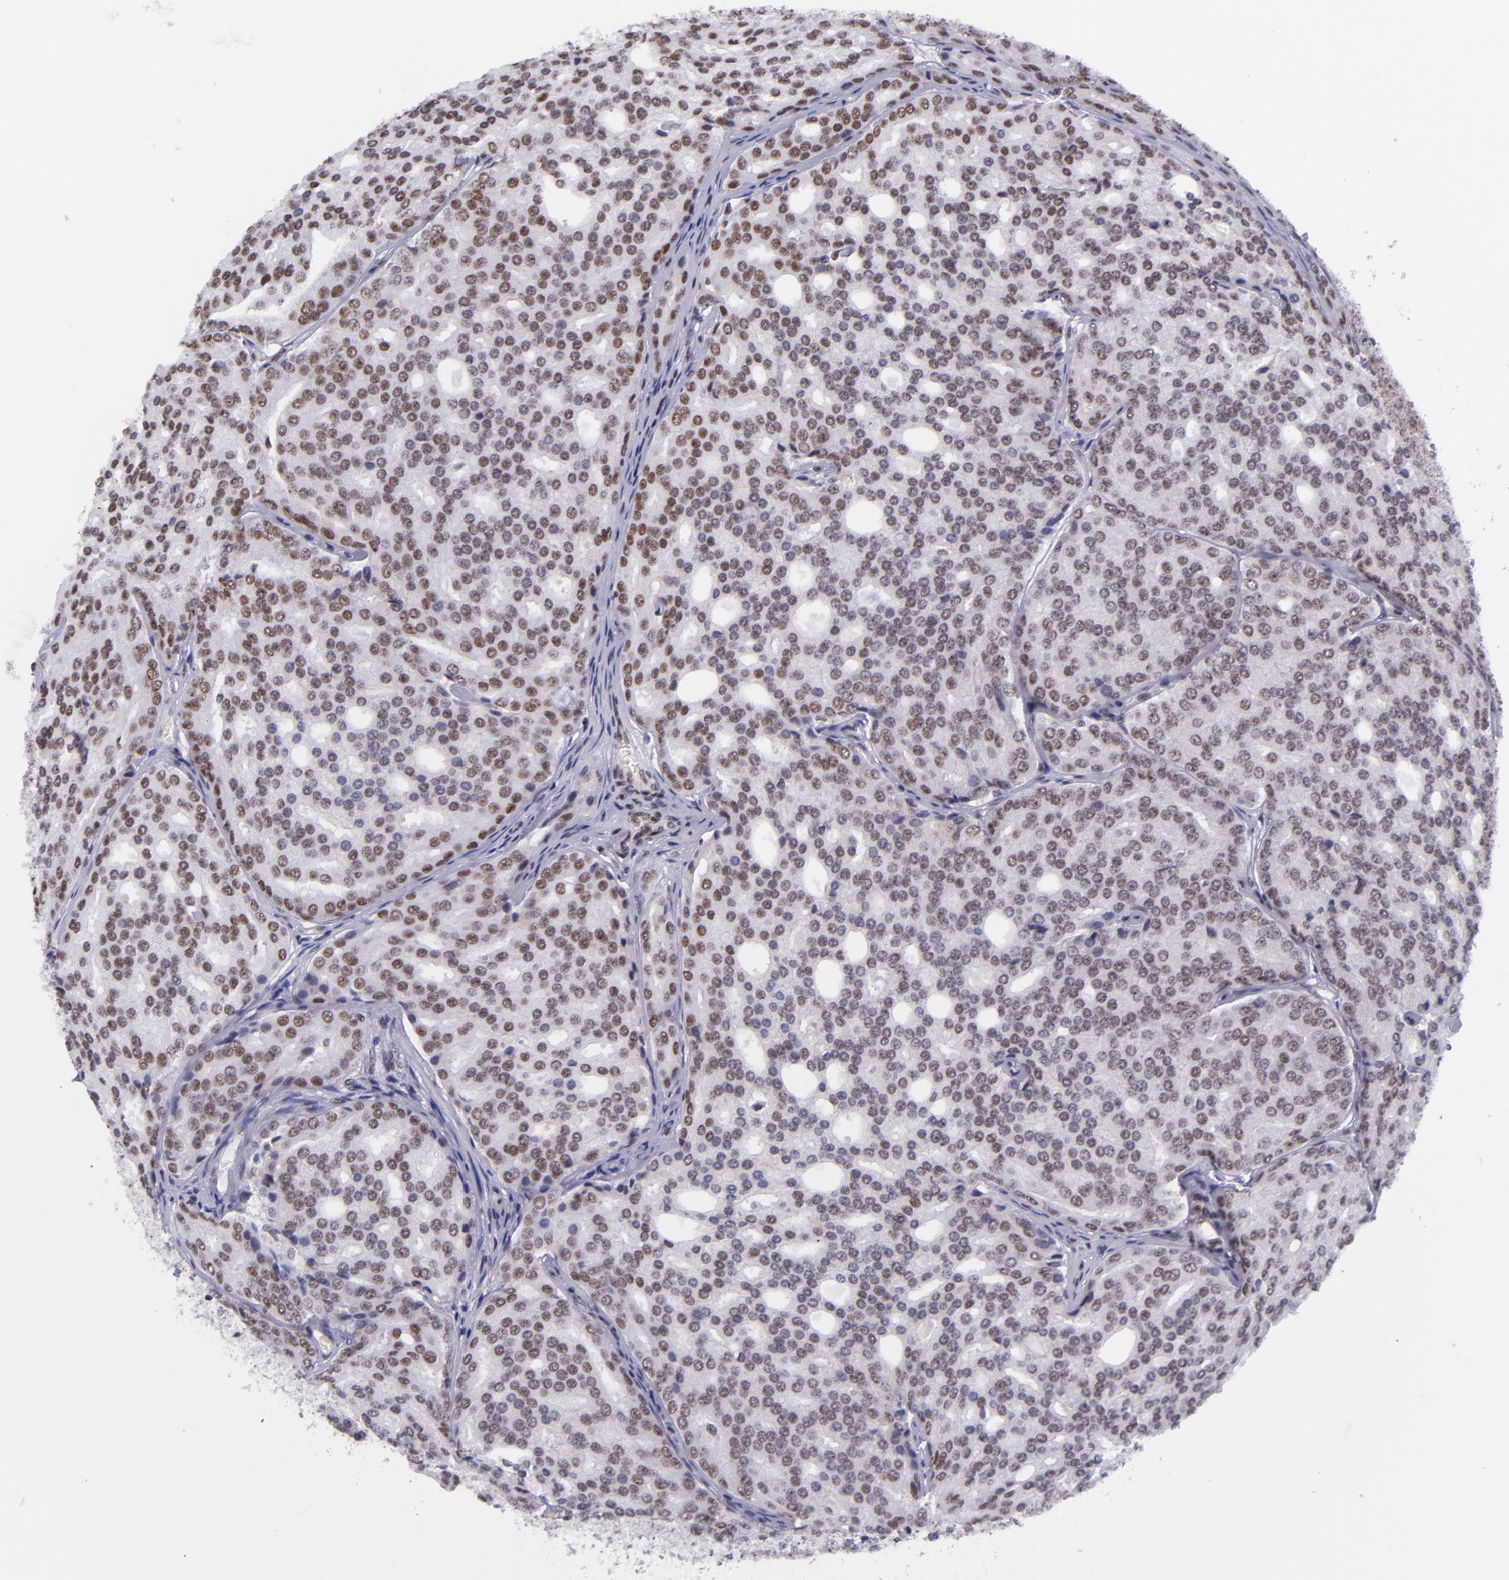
{"staining": {"intensity": "weak", "quantity": ">75%", "location": "nuclear"}, "tissue": "prostate cancer", "cell_type": "Tumor cells", "image_type": "cancer", "snomed": [{"axis": "morphology", "description": "Adenocarcinoma, High grade"}, {"axis": "topography", "description": "Prostate"}], "caption": "This is a photomicrograph of immunohistochemistry (IHC) staining of adenocarcinoma (high-grade) (prostate), which shows weak expression in the nuclear of tumor cells.", "gene": "GPKOW", "patient": {"sex": "male", "age": 64}}